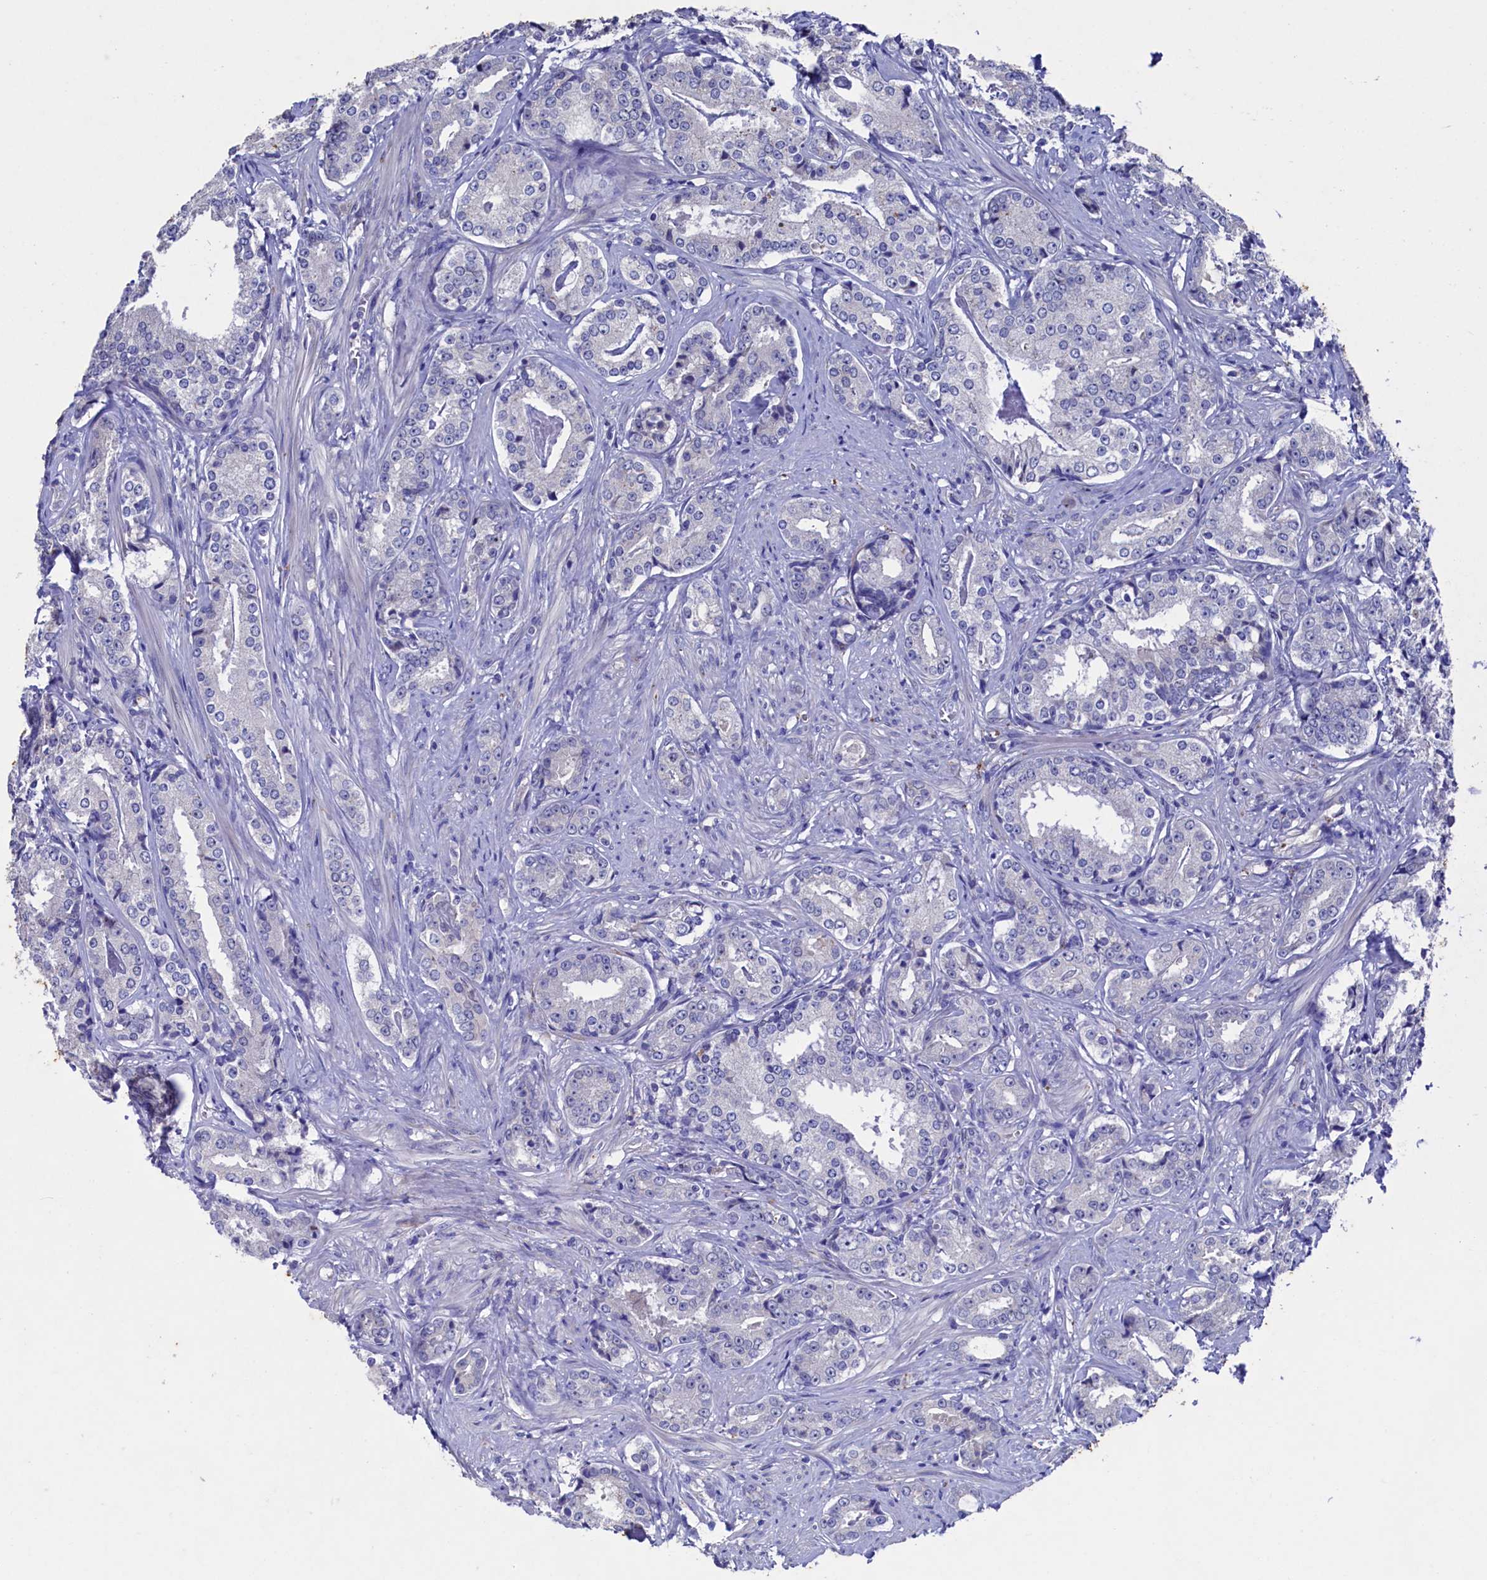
{"staining": {"intensity": "negative", "quantity": "none", "location": "none"}, "tissue": "prostate cancer", "cell_type": "Tumor cells", "image_type": "cancer", "snomed": [{"axis": "morphology", "description": "Adenocarcinoma, High grade"}, {"axis": "topography", "description": "Prostate"}], "caption": "Immunohistochemical staining of human prostate adenocarcinoma (high-grade) shows no significant expression in tumor cells. (DAB (3,3'-diaminobenzidine) immunohistochemistry (IHC) visualized using brightfield microscopy, high magnification).", "gene": "CBLIF", "patient": {"sex": "male", "age": 58}}